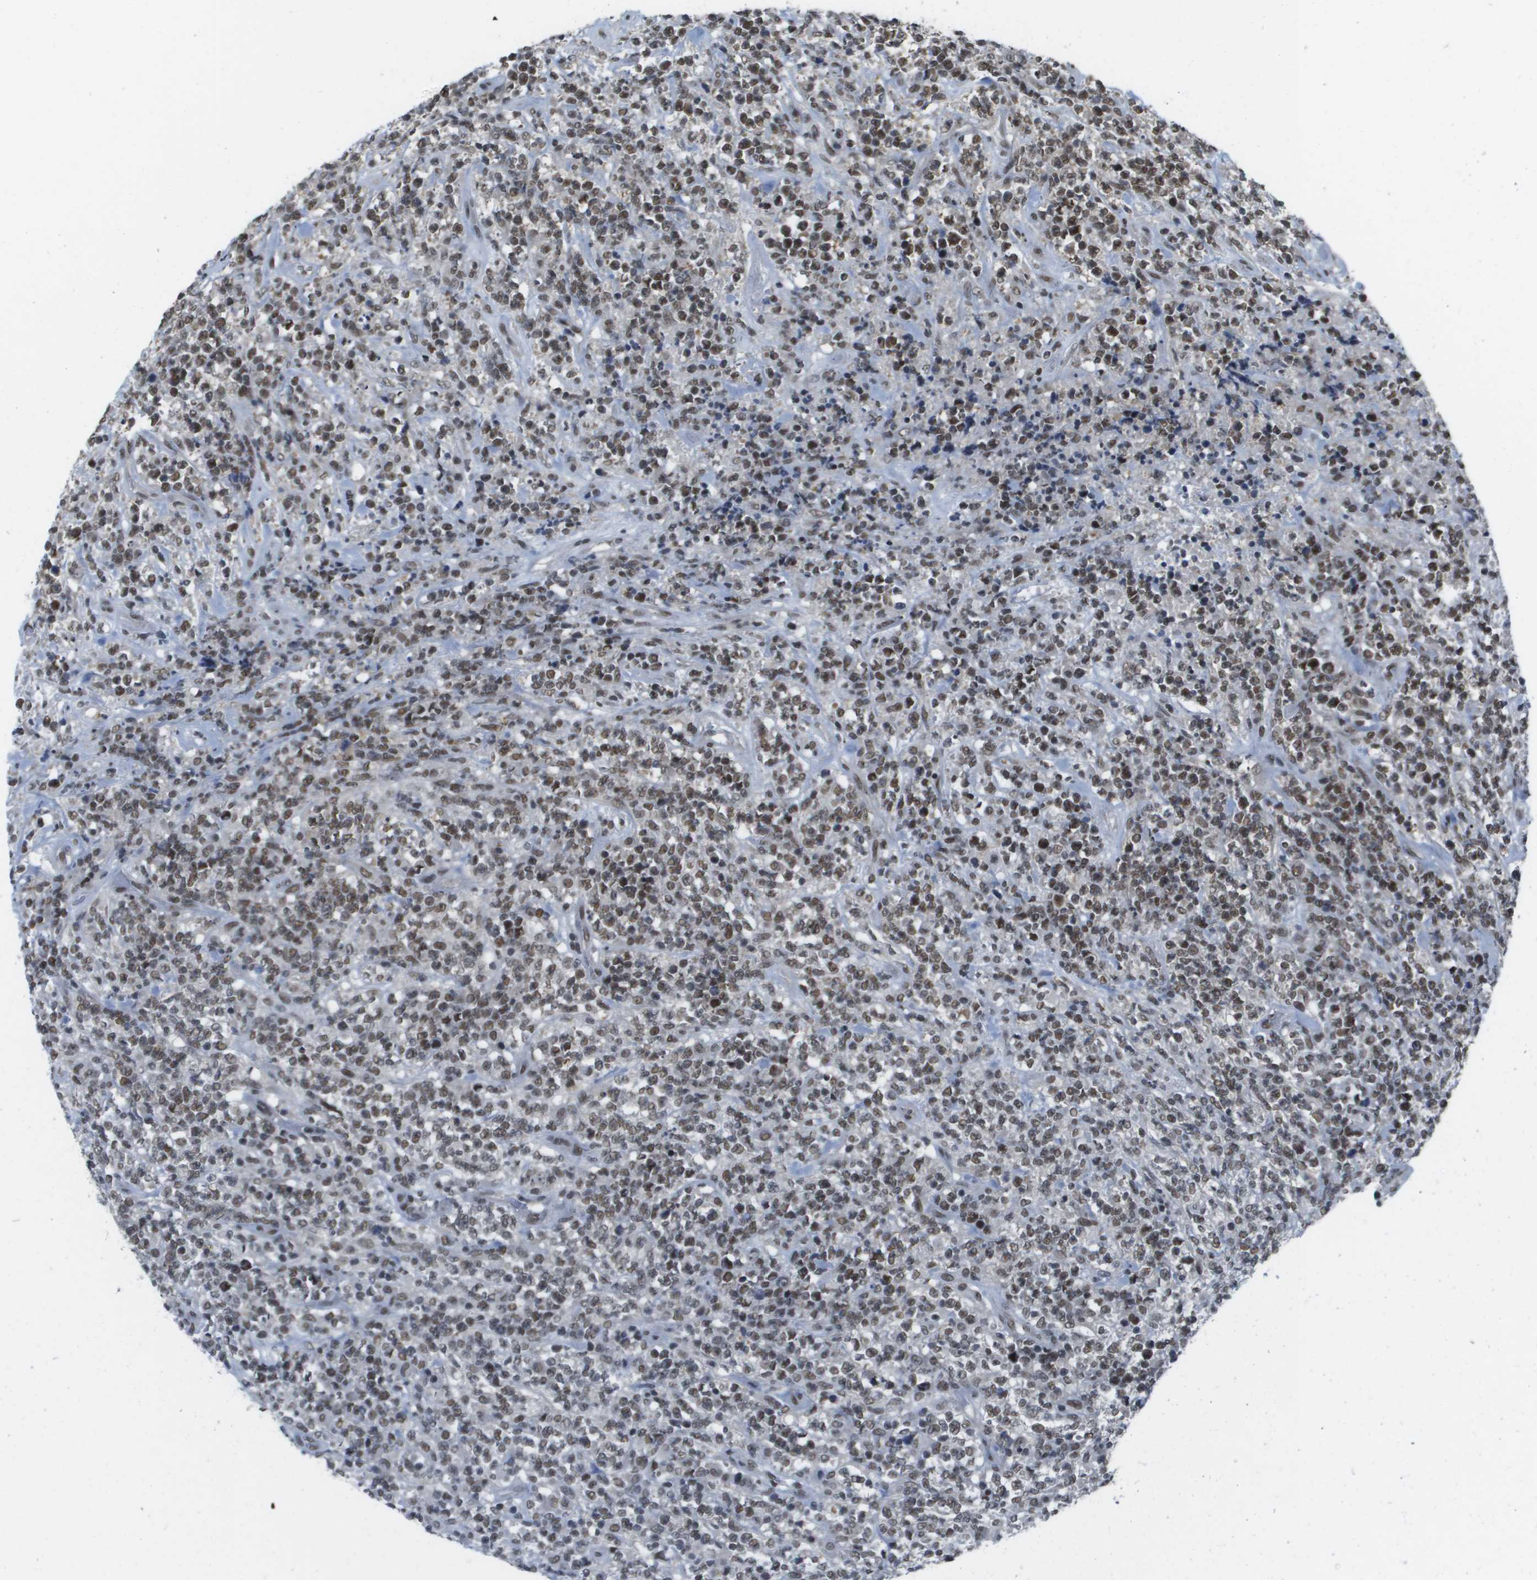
{"staining": {"intensity": "moderate", "quantity": ">75%", "location": "nuclear"}, "tissue": "lymphoma", "cell_type": "Tumor cells", "image_type": "cancer", "snomed": [{"axis": "morphology", "description": "Malignant lymphoma, non-Hodgkin's type, High grade"}, {"axis": "topography", "description": "Soft tissue"}], "caption": "Protein expression analysis of malignant lymphoma, non-Hodgkin's type (high-grade) reveals moderate nuclear positivity in about >75% of tumor cells.", "gene": "ISY1", "patient": {"sex": "male", "age": 18}}